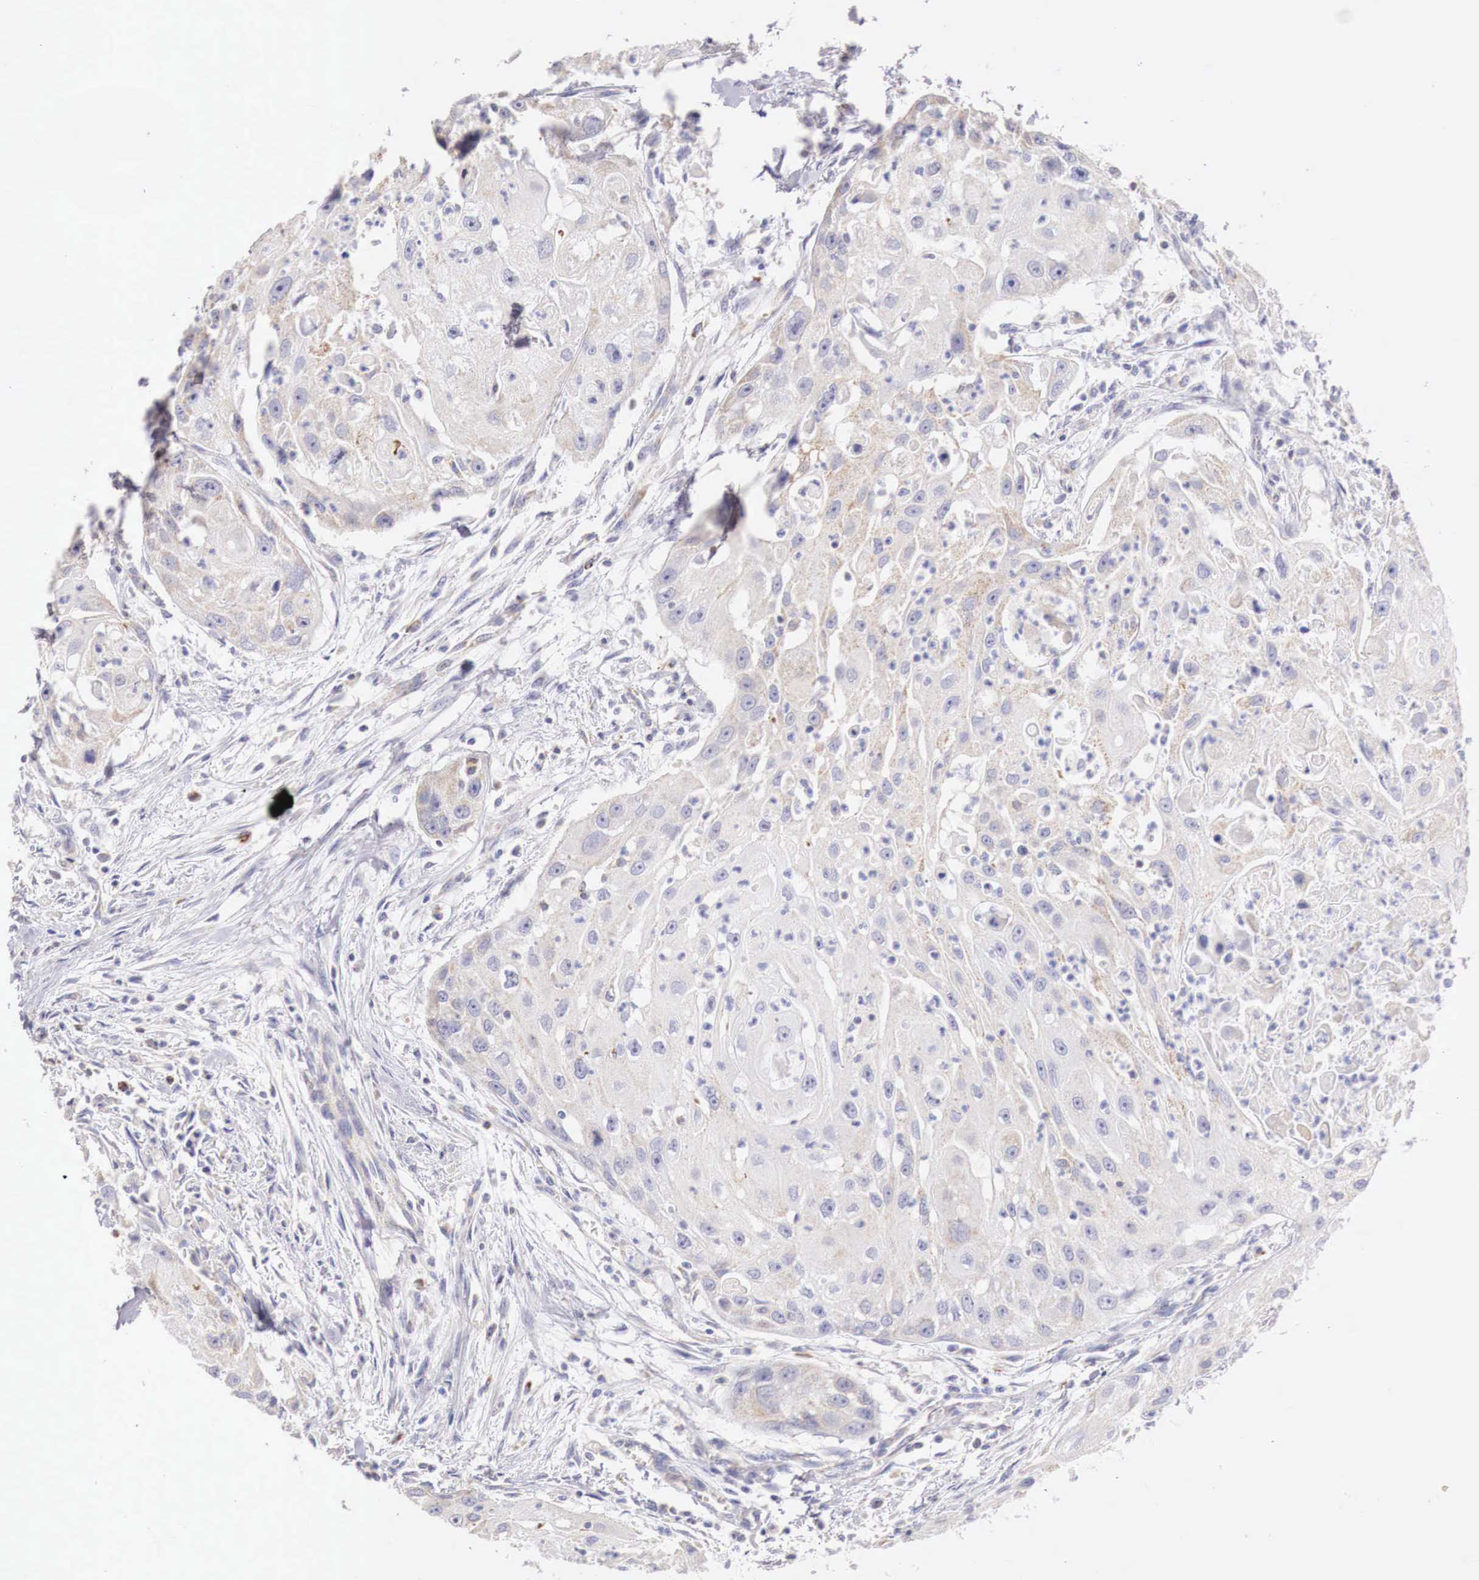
{"staining": {"intensity": "weak", "quantity": "<25%", "location": "cytoplasmic/membranous"}, "tissue": "head and neck cancer", "cell_type": "Tumor cells", "image_type": "cancer", "snomed": [{"axis": "morphology", "description": "Squamous cell carcinoma, NOS"}, {"axis": "topography", "description": "Head-Neck"}], "caption": "This is a micrograph of immunohistochemistry (IHC) staining of head and neck squamous cell carcinoma, which shows no positivity in tumor cells. Nuclei are stained in blue.", "gene": "IDH3G", "patient": {"sex": "male", "age": 64}}